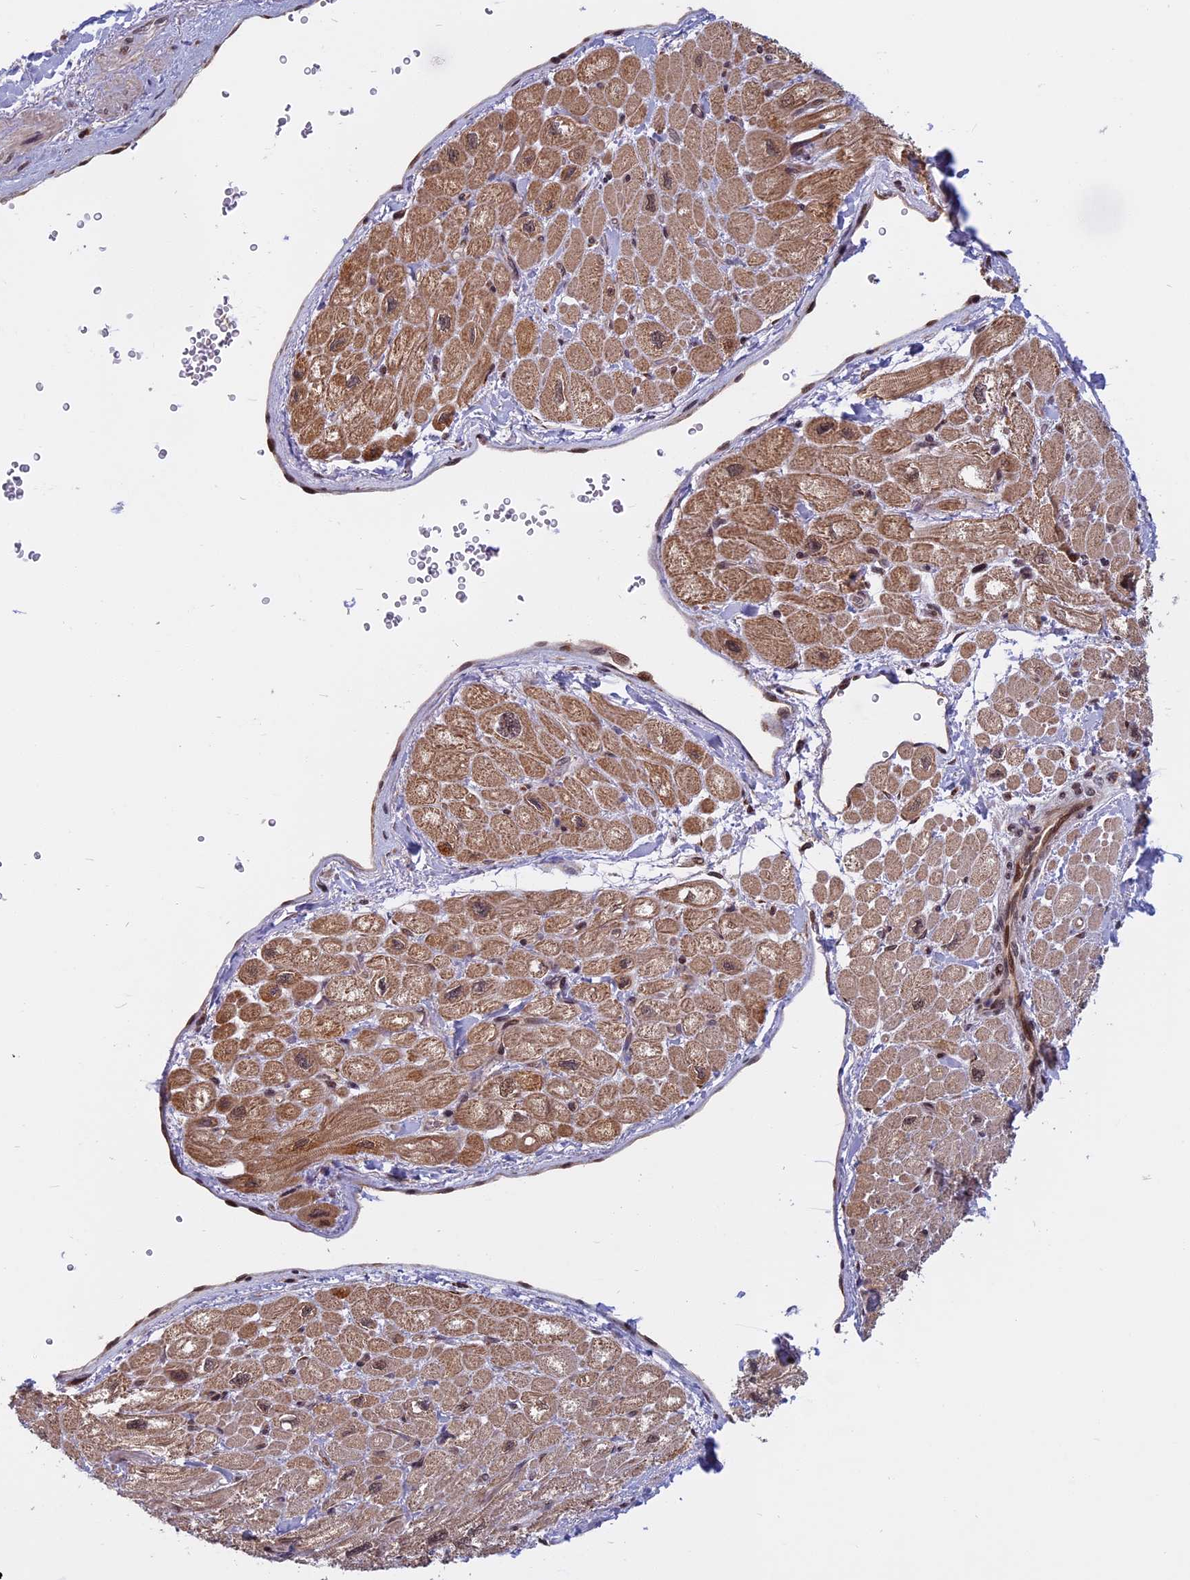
{"staining": {"intensity": "moderate", "quantity": "25%-75%", "location": "cytoplasmic/membranous,nuclear"}, "tissue": "heart muscle", "cell_type": "Cardiomyocytes", "image_type": "normal", "snomed": [{"axis": "morphology", "description": "Normal tissue, NOS"}, {"axis": "topography", "description": "Heart"}], "caption": "Immunohistochemical staining of benign heart muscle shows 25%-75% levels of moderate cytoplasmic/membranous,nuclear protein staining in about 25%-75% of cardiomyocytes. The protein is stained brown, and the nuclei are stained in blue (DAB (3,3'-diaminobenzidine) IHC with brightfield microscopy, high magnification).", "gene": "CCDC113", "patient": {"sex": "male", "age": 65}}